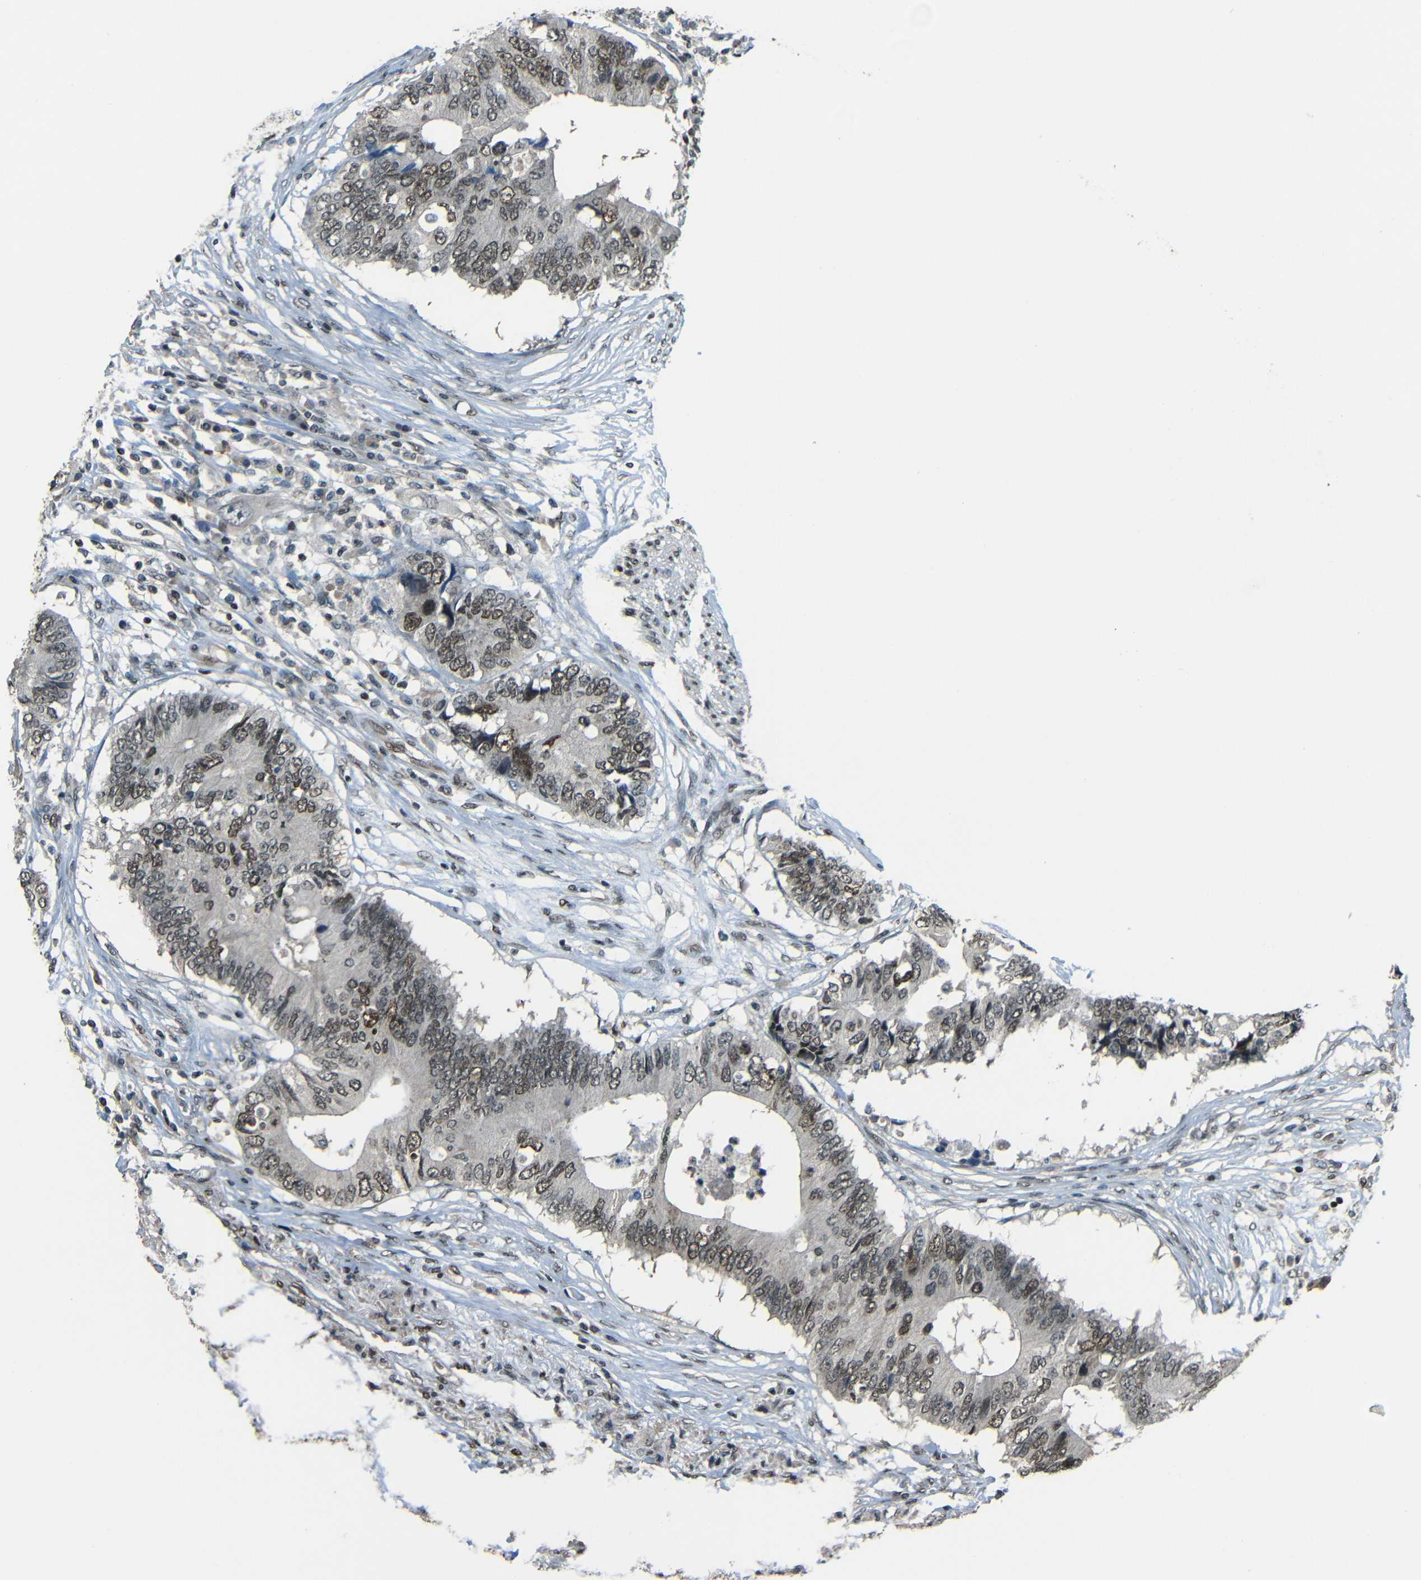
{"staining": {"intensity": "moderate", "quantity": ">75%", "location": "nuclear"}, "tissue": "colorectal cancer", "cell_type": "Tumor cells", "image_type": "cancer", "snomed": [{"axis": "morphology", "description": "Adenocarcinoma, NOS"}, {"axis": "topography", "description": "Colon"}], "caption": "Approximately >75% of tumor cells in human colorectal cancer (adenocarcinoma) reveal moderate nuclear protein staining as visualized by brown immunohistochemical staining.", "gene": "PSIP1", "patient": {"sex": "male", "age": 71}}